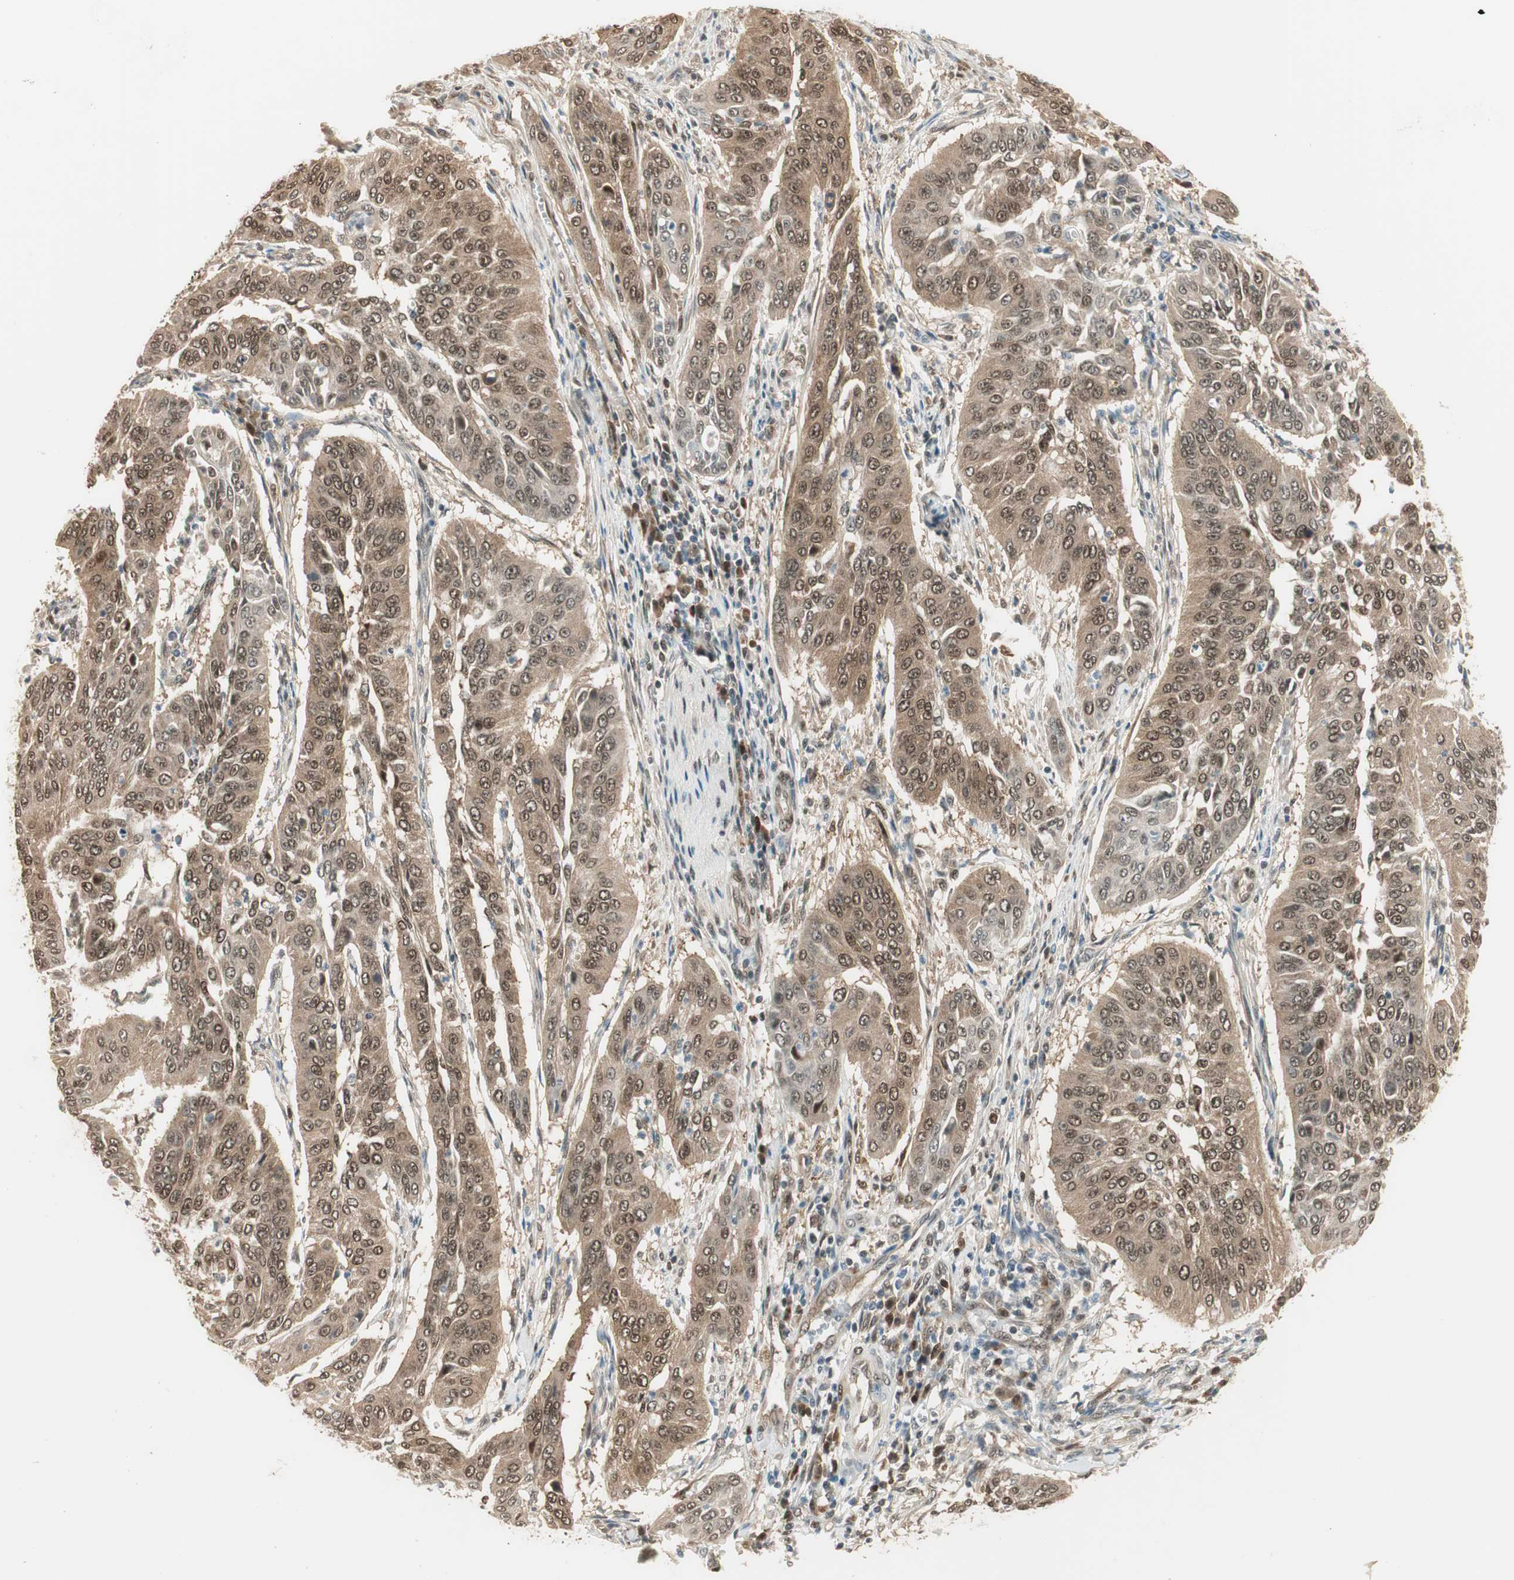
{"staining": {"intensity": "weak", "quantity": ">75%", "location": "cytoplasmic/membranous"}, "tissue": "cervical cancer", "cell_type": "Tumor cells", "image_type": "cancer", "snomed": [{"axis": "morphology", "description": "Normal tissue, NOS"}, {"axis": "morphology", "description": "Squamous cell carcinoma, NOS"}, {"axis": "topography", "description": "Cervix"}], "caption": "Human cervical squamous cell carcinoma stained for a protein (brown) shows weak cytoplasmic/membranous positive expression in approximately >75% of tumor cells.", "gene": "IPO5", "patient": {"sex": "female", "age": 39}}